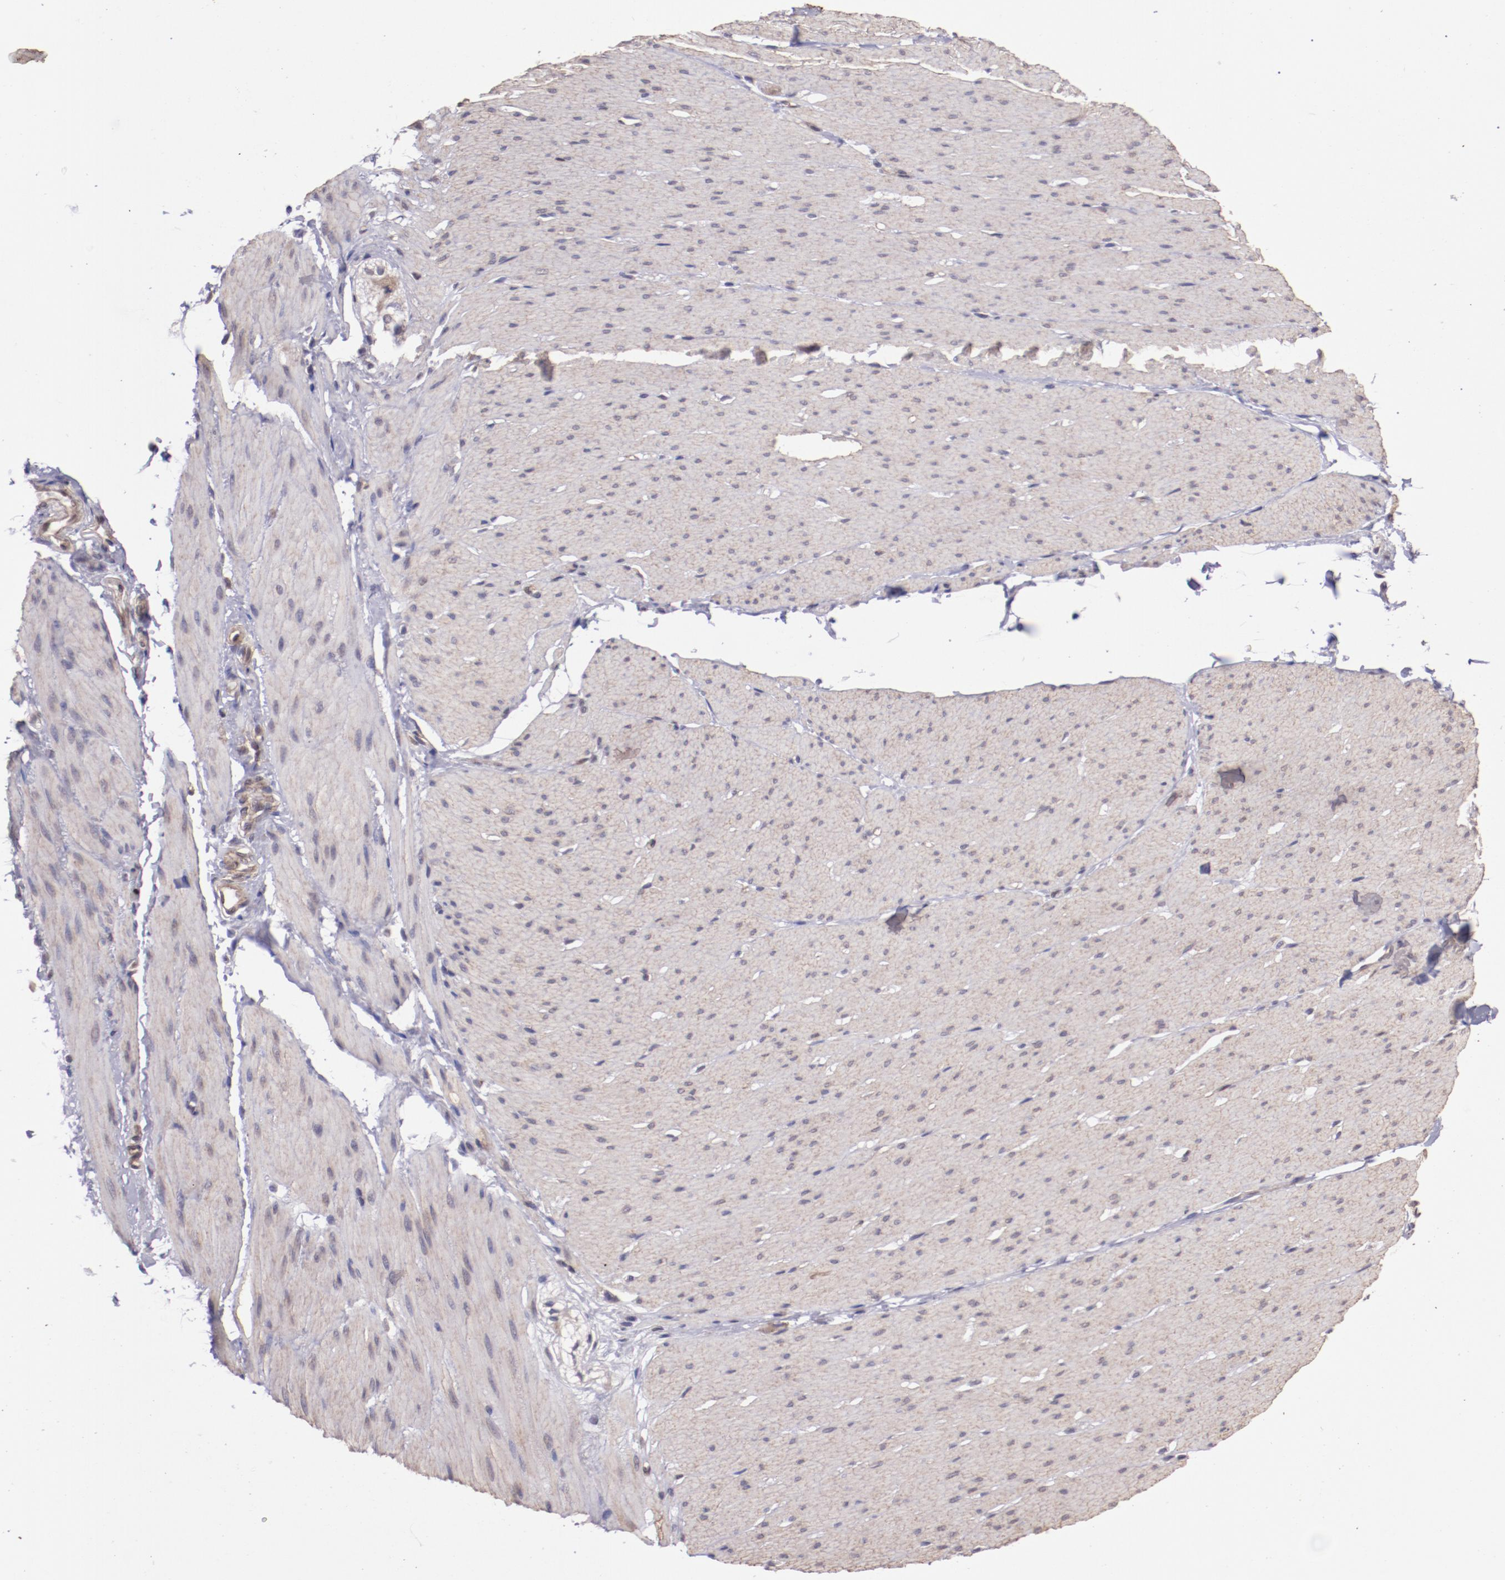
{"staining": {"intensity": "weak", "quantity": ">75%", "location": "cytoplasmic/membranous"}, "tissue": "smooth muscle", "cell_type": "Smooth muscle cells", "image_type": "normal", "snomed": [{"axis": "morphology", "description": "Normal tissue, NOS"}, {"axis": "topography", "description": "Smooth muscle"}, {"axis": "topography", "description": "Colon"}], "caption": "Approximately >75% of smooth muscle cells in unremarkable smooth muscle reveal weak cytoplasmic/membranous protein staining as visualized by brown immunohistochemical staining.", "gene": "ELF1", "patient": {"sex": "male", "age": 67}}